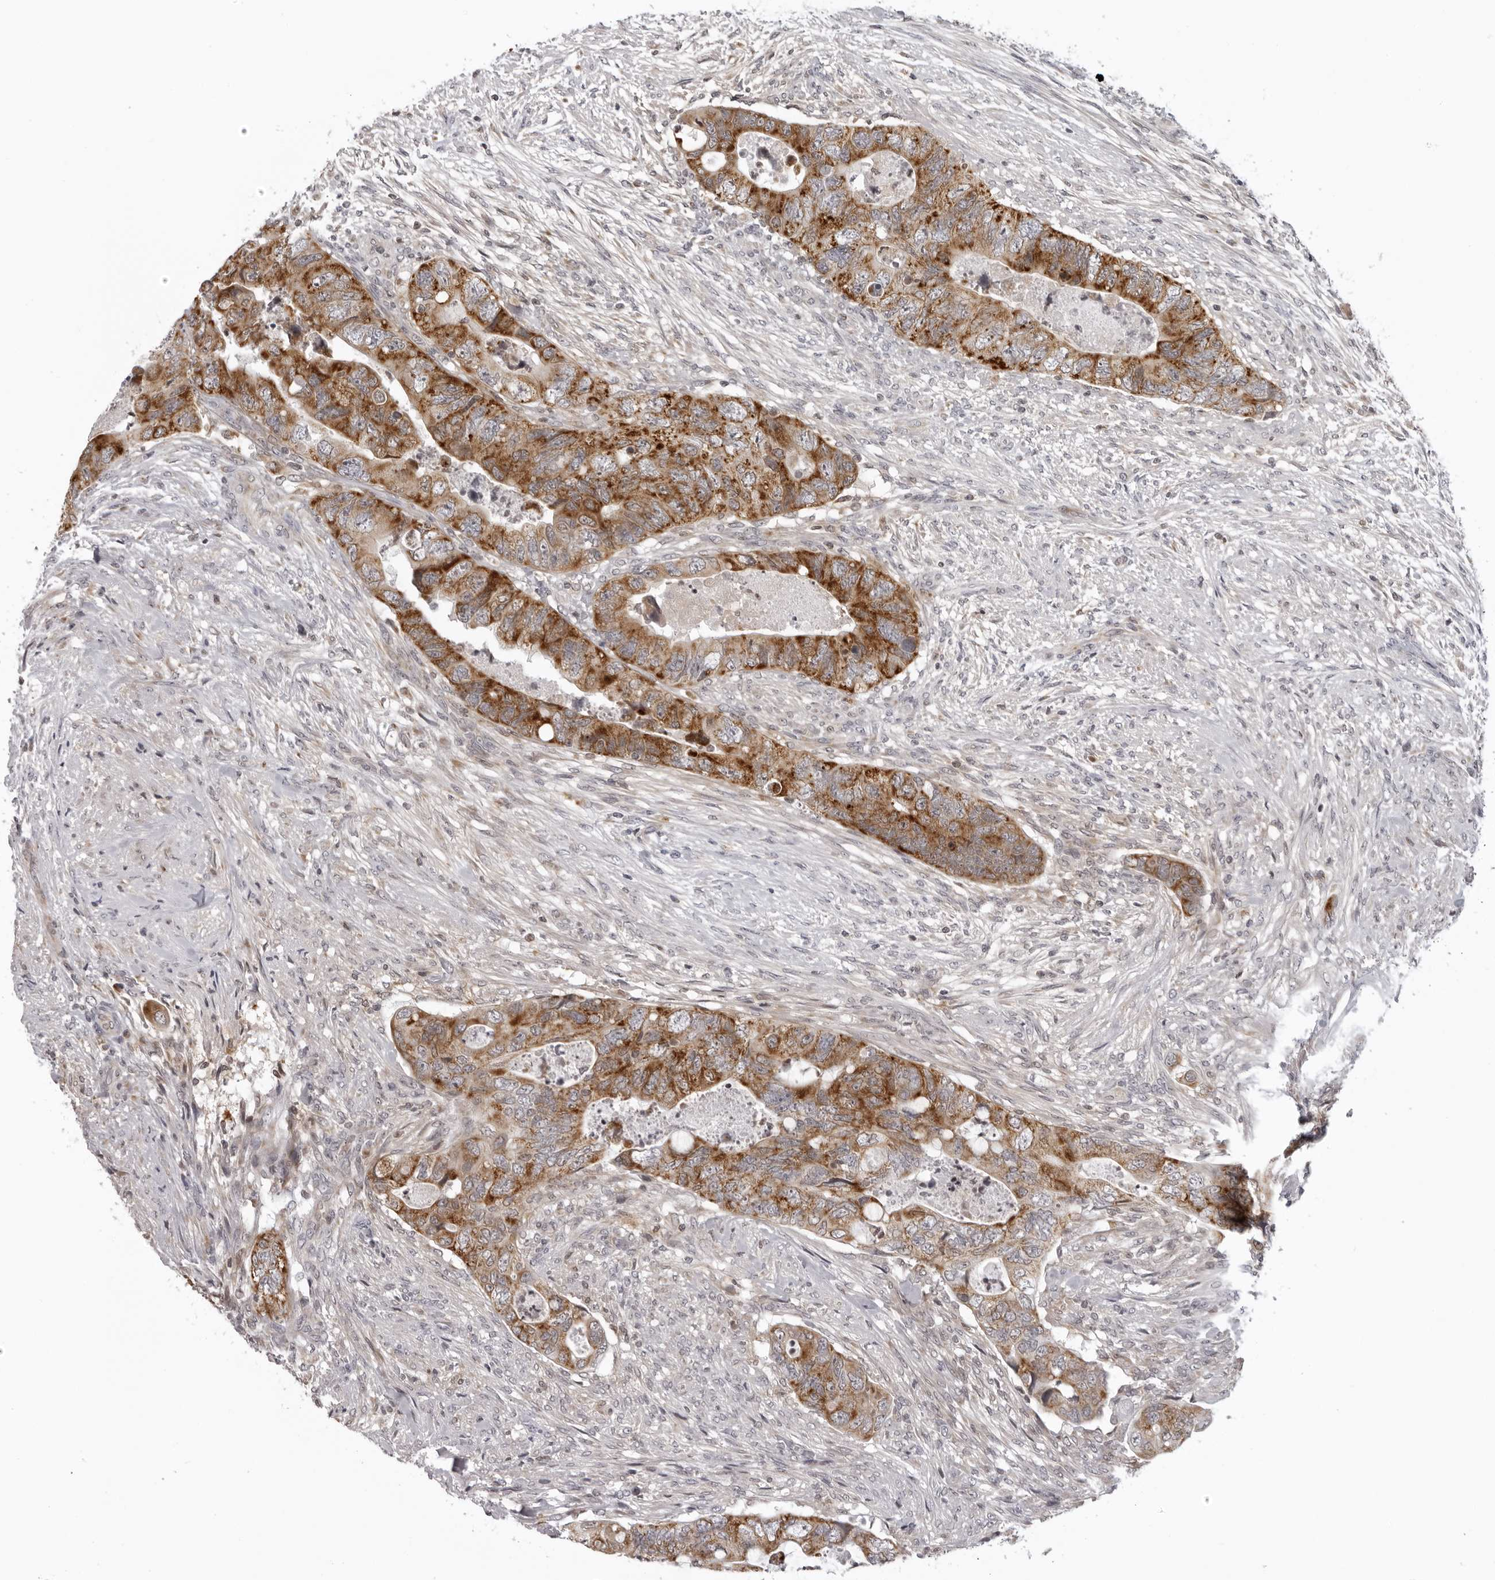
{"staining": {"intensity": "strong", "quantity": ">75%", "location": "cytoplasmic/membranous"}, "tissue": "colorectal cancer", "cell_type": "Tumor cells", "image_type": "cancer", "snomed": [{"axis": "morphology", "description": "Adenocarcinoma, NOS"}, {"axis": "topography", "description": "Rectum"}], "caption": "Colorectal adenocarcinoma stained for a protein displays strong cytoplasmic/membranous positivity in tumor cells.", "gene": "MRPS15", "patient": {"sex": "male", "age": 63}}